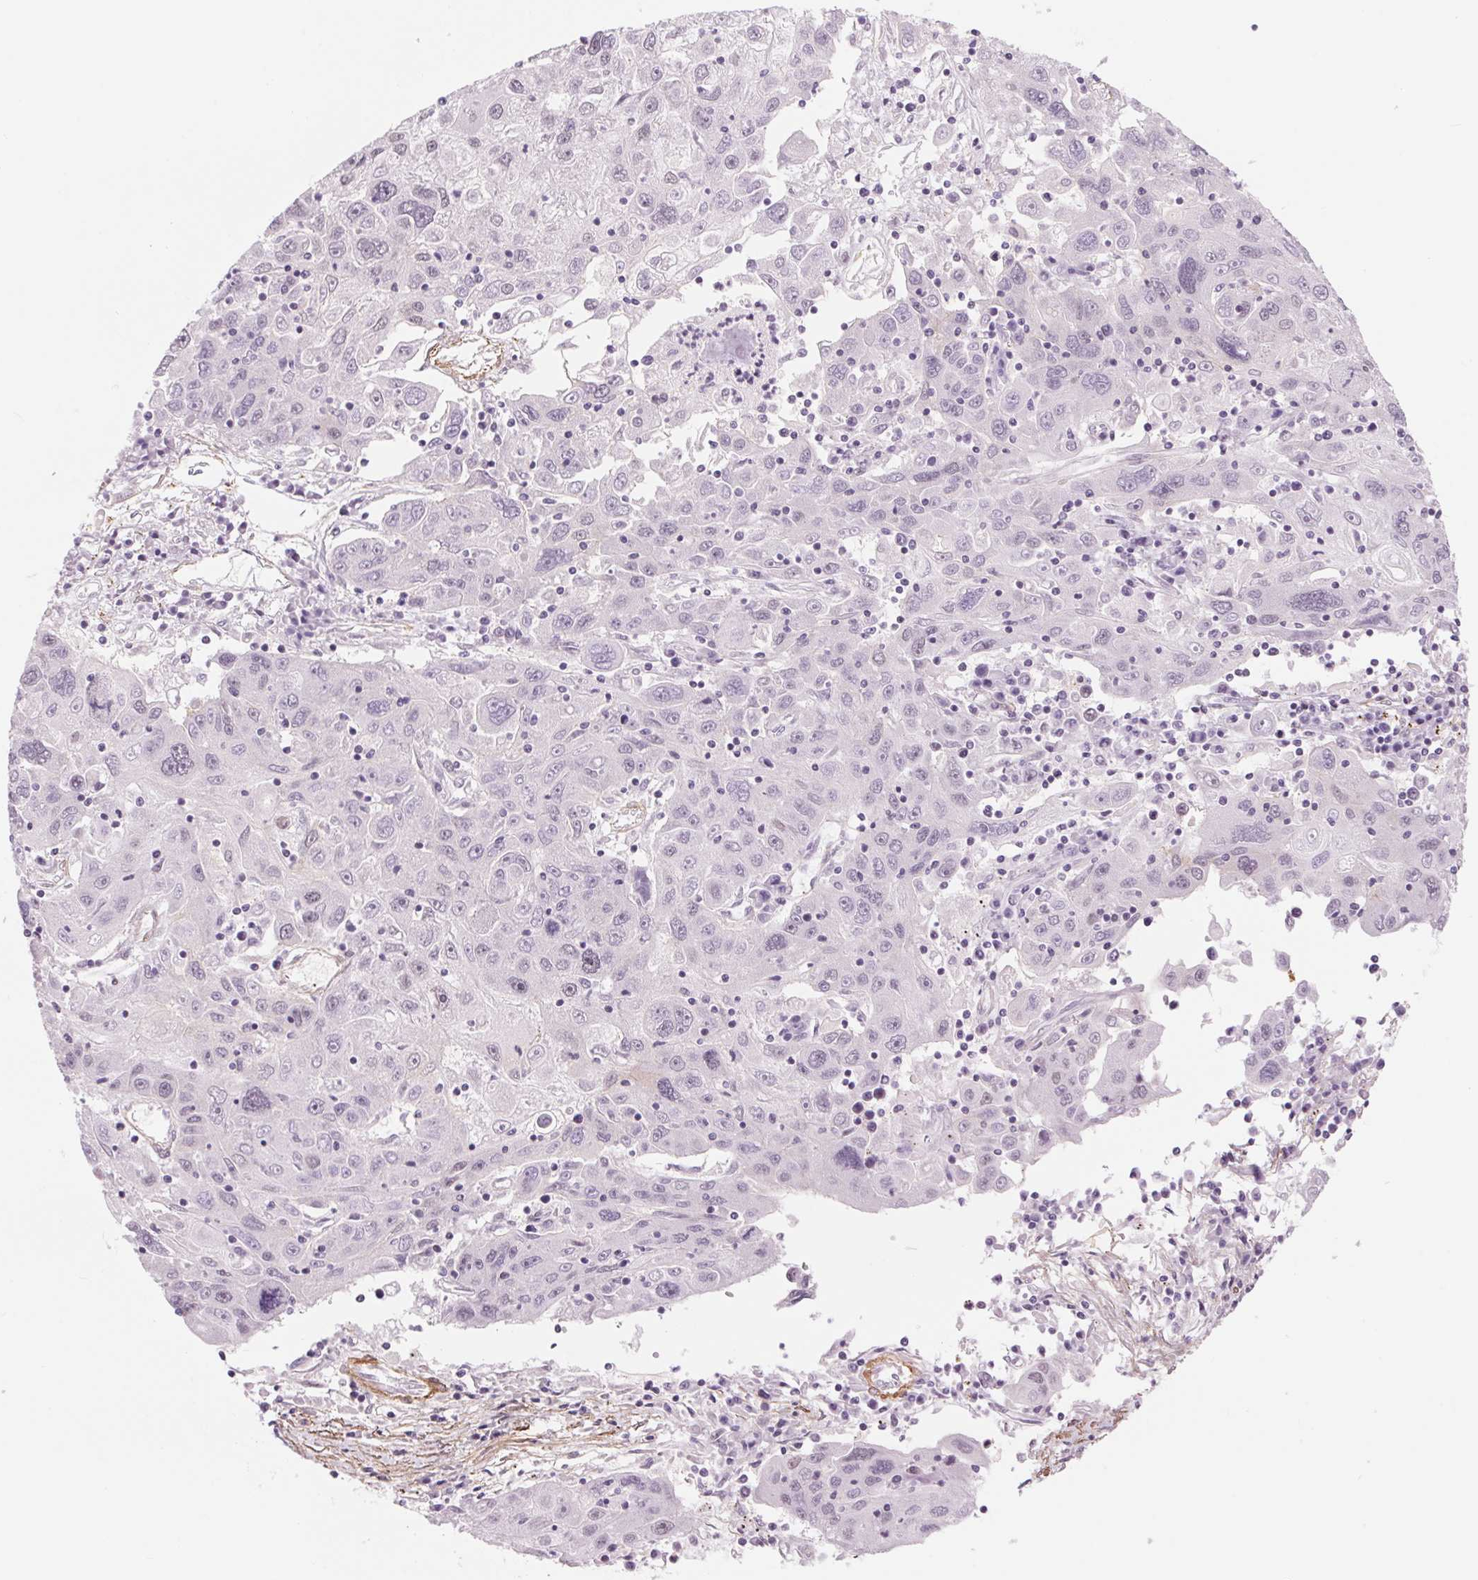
{"staining": {"intensity": "negative", "quantity": "none", "location": "none"}, "tissue": "stomach cancer", "cell_type": "Tumor cells", "image_type": "cancer", "snomed": [{"axis": "morphology", "description": "Adenocarcinoma, NOS"}, {"axis": "topography", "description": "Stomach"}], "caption": "IHC micrograph of human adenocarcinoma (stomach) stained for a protein (brown), which demonstrates no expression in tumor cells. (DAB immunohistochemistry (IHC) visualized using brightfield microscopy, high magnification).", "gene": "BCAT1", "patient": {"sex": "male", "age": 56}}